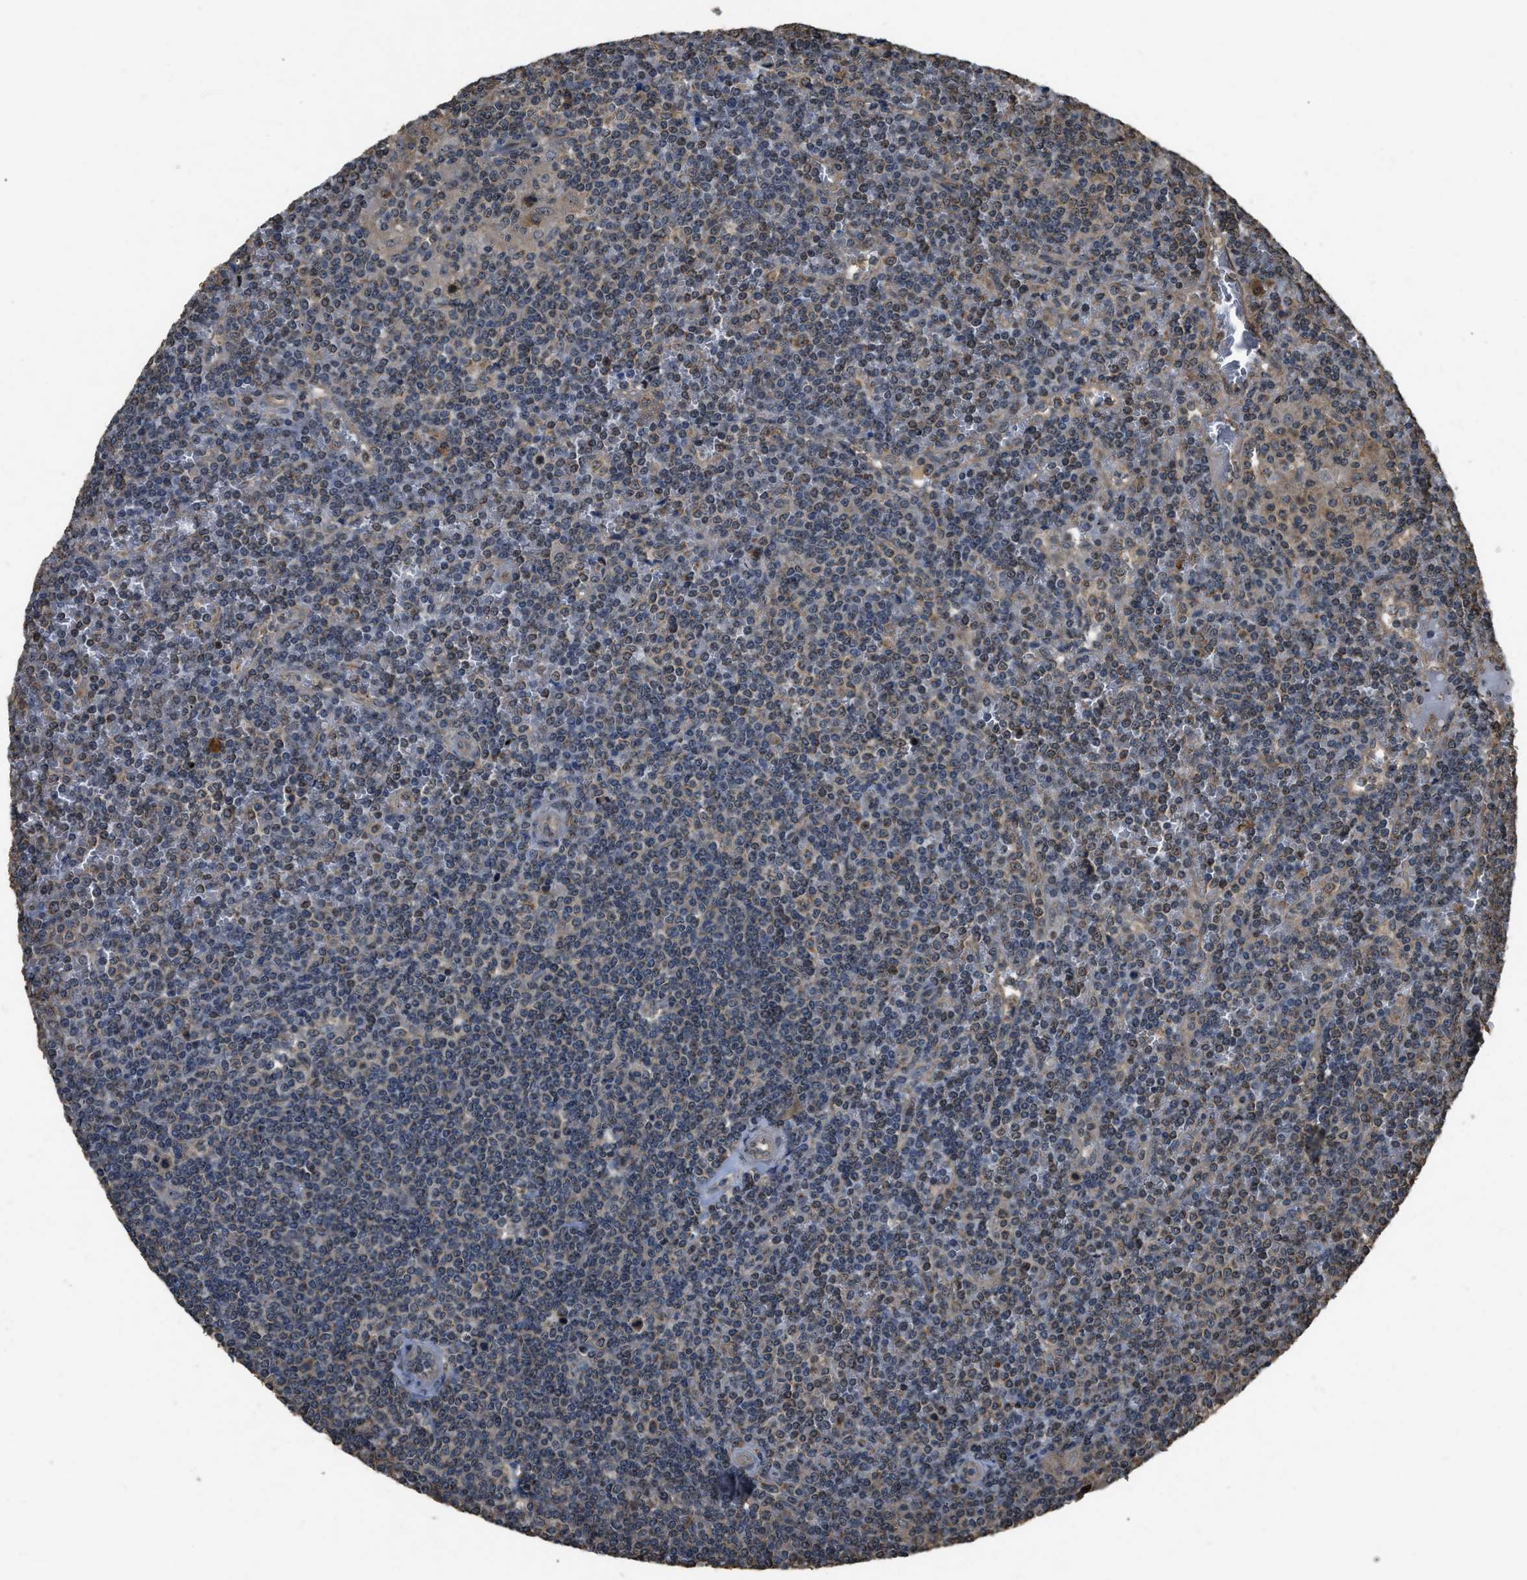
{"staining": {"intensity": "weak", "quantity": "<25%", "location": "cytoplasmic/membranous"}, "tissue": "lymphoma", "cell_type": "Tumor cells", "image_type": "cancer", "snomed": [{"axis": "morphology", "description": "Malignant lymphoma, non-Hodgkin's type, Low grade"}, {"axis": "topography", "description": "Spleen"}], "caption": "Micrograph shows no significant protein staining in tumor cells of lymphoma. (IHC, brightfield microscopy, high magnification).", "gene": "DENND6B", "patient": {"sex": "female", "age": 19}}